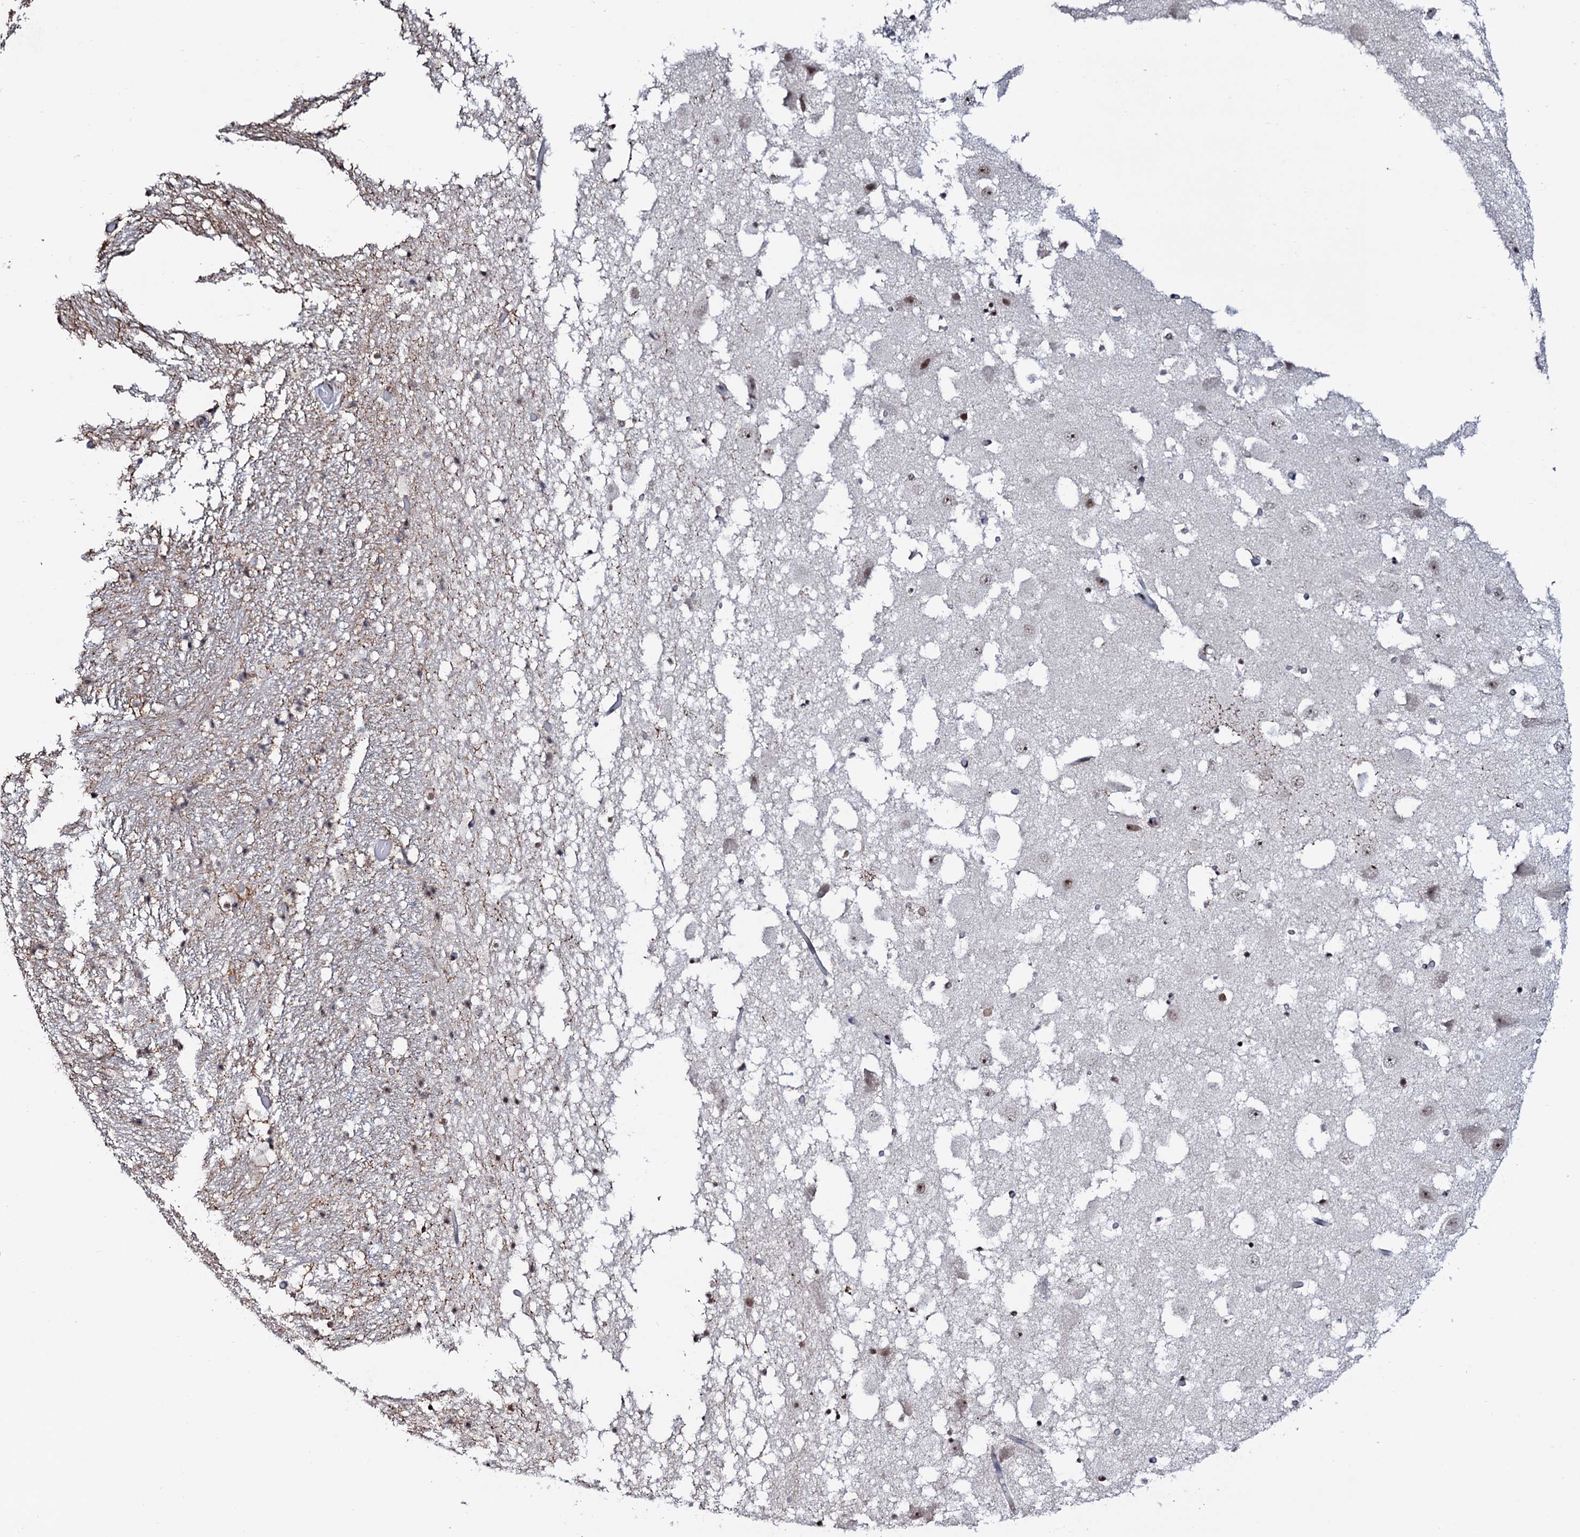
{"staining": {"intensity": "weak", "quantity": "<25%", "location": "nuclear"}, "tissue": "hippocampus", "cell_type": "Glial cells", "image_type": "normal", "snomed": [{"axis": "morphology", "description": "Normal tissue, NOS"}, {"axis": "topography", "description": "Hippocampus"}], "caption": "IHC of benign human hippocampus displays no staining in glial cells.", "gene": "PRPF18", "patient": {"sex": "female", "age": 52}}